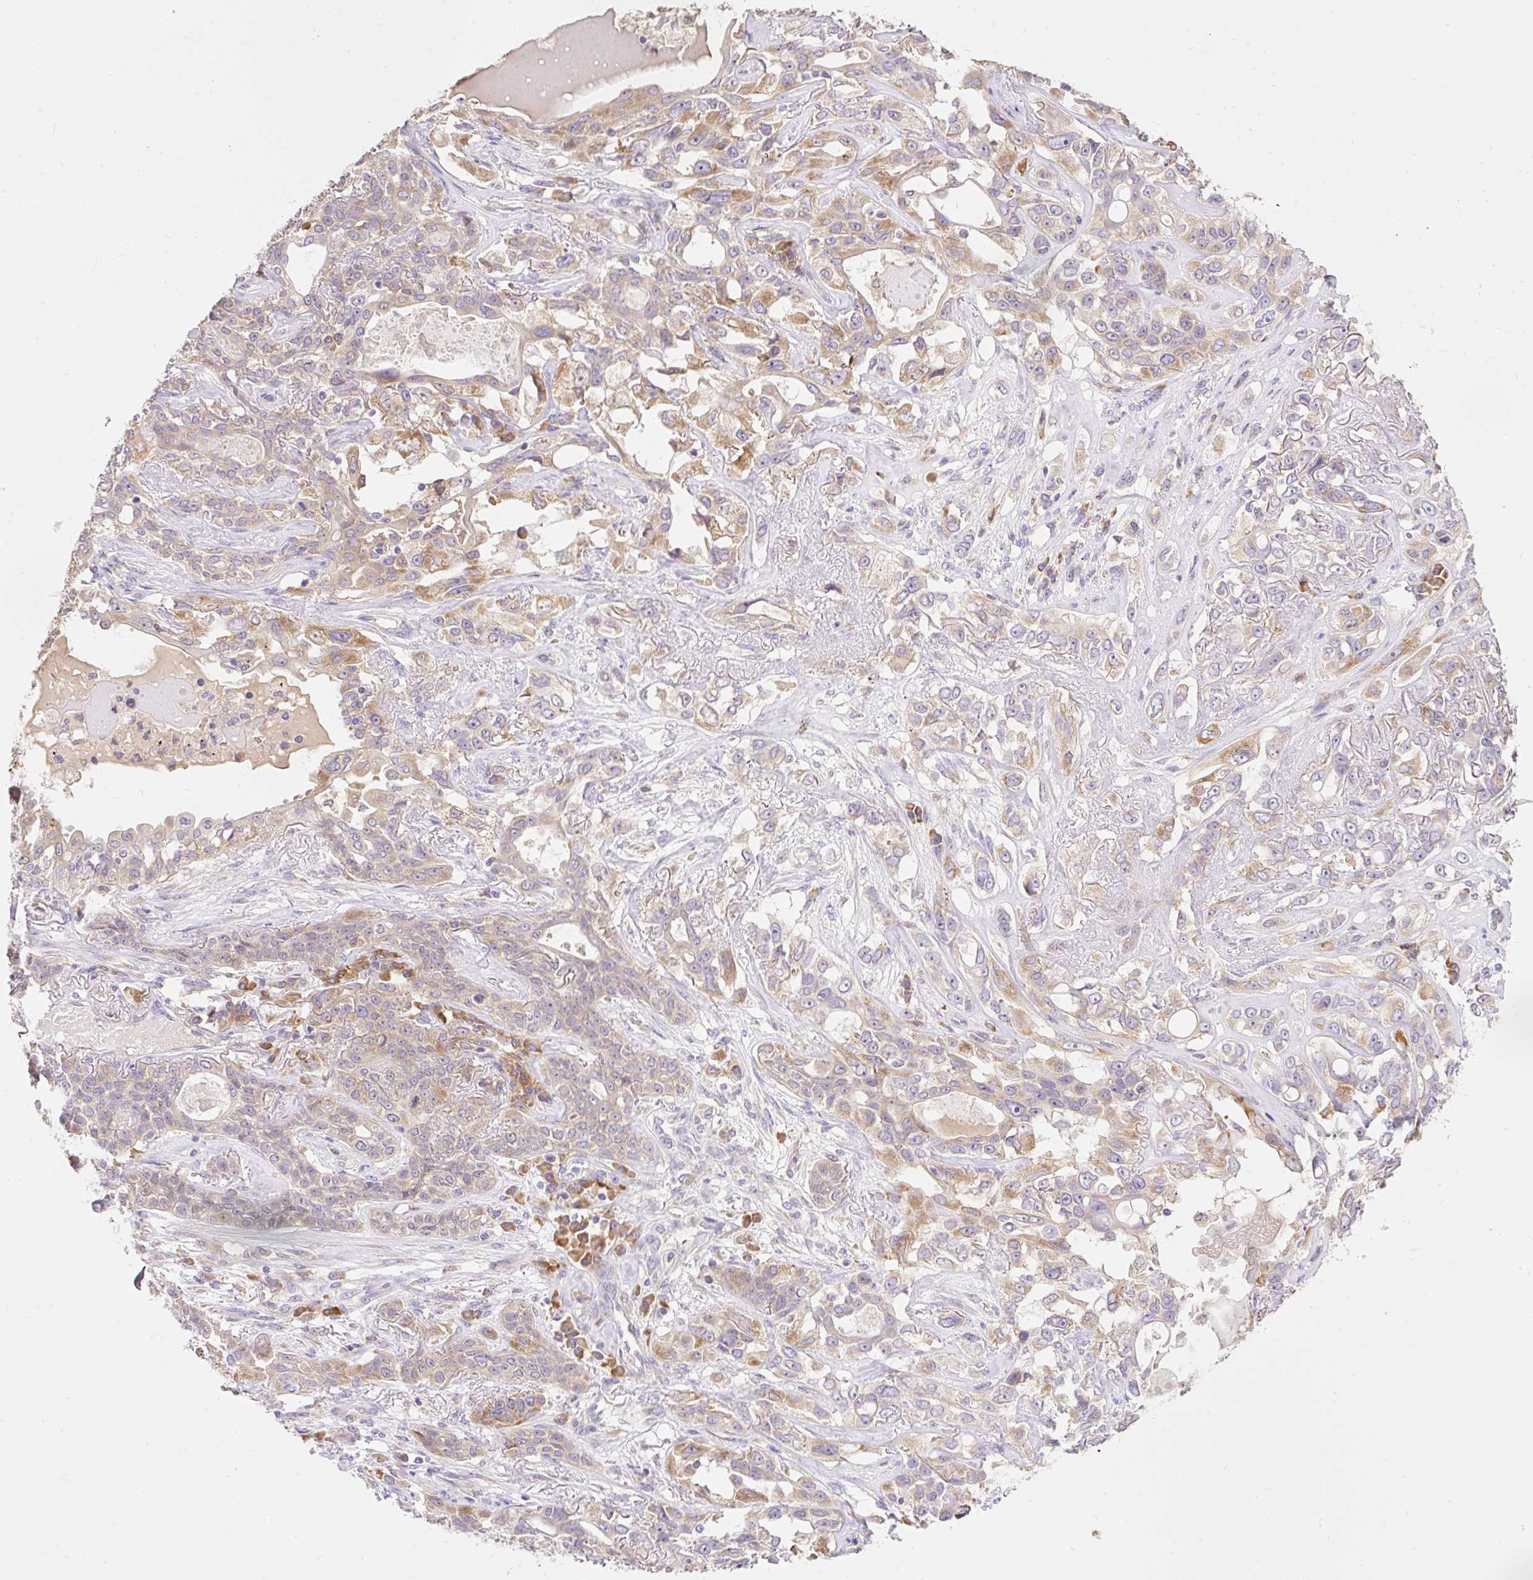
{"staining": {"intensity": "weak", "quantity": "<25%", "location": "cytoplasmic/membranous"}, "tissue": "lung cancer", "cell_type": "Tumor cells", "image_type": "cancer", "snomed": [{"axis": "morphology", "description": "Squamous cell carcinoma, NOS"}, {"axis": "topography", "description": "Lung"}], "caption": "Photomicrograph shows no significant protein expression in tumor cells of squamous cell carcinoma (lung). Nuclei are stained in blue.", "gene": "SEC63", "patient": {"sex": "female", "age": 70}}